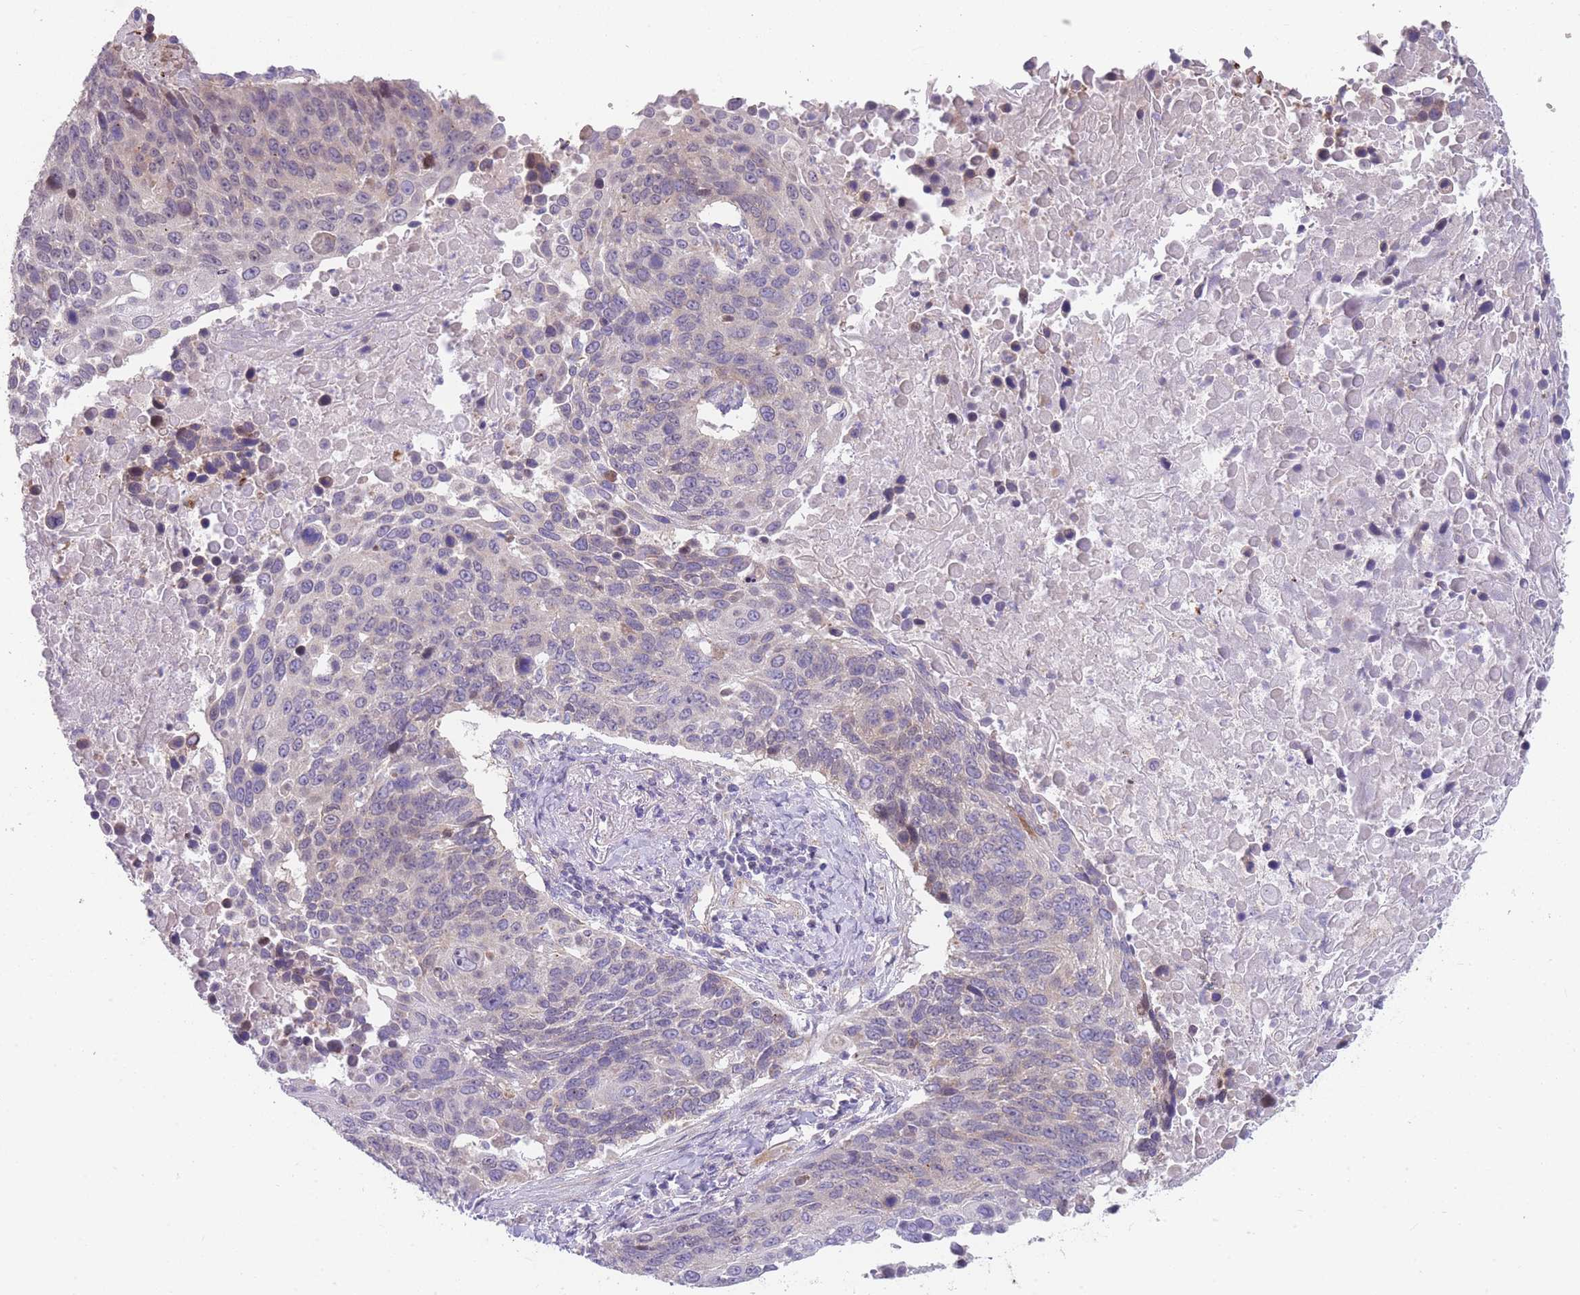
{"staining": {"intensity": "negative", "quantity": "none", "location": "none"}, "tissue": "lung cancer", "cell_type": "Tumor cells", "image_type": "cancer", "snomed": [{"axis": "morphology", "description": "Normal tissue, NOS"}, {"axis": "morphology", "description": "Squamous cell carcinoma, NOS"}, {"axis": "topography", "description": "Lymph node"}, {"axis": "topography", "description": "Lung"}], "caption": "IHC photomicrograph of neoplastic tissue: human lung squamous cell carcinoma stained with DAB (3,3'-diaminobenzidine) demonstrates no significant protein expression in tumor cells.", "gene": "SMPD4", "patient": {"sex": "male", "age": 66}}